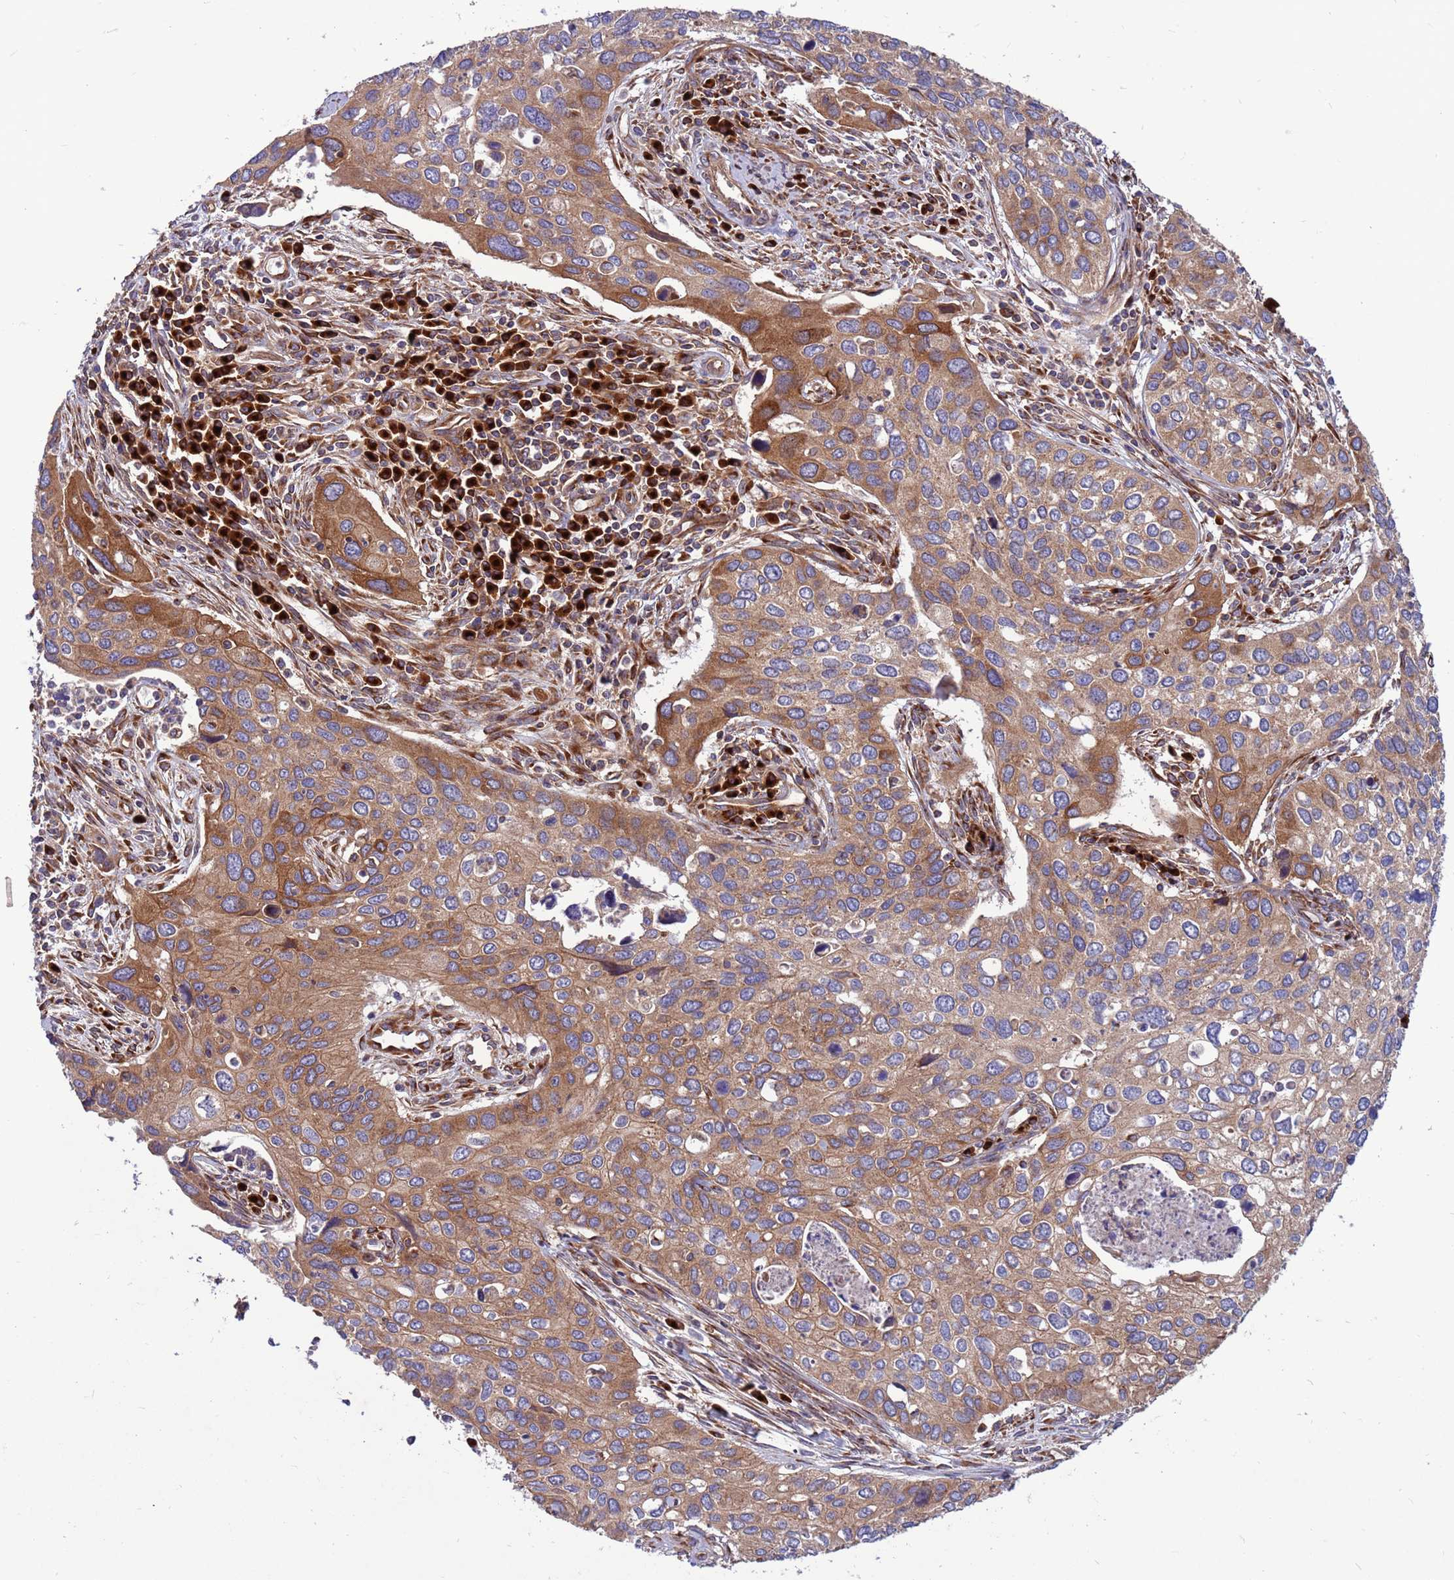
{"staining": {"intensity": "moderate", "quantity": ">75%", "location": "cytoplasmic/membranous"}, "tissue": "cervical cancer", "cell_type": "Tumor cells", "image_type": "cancer", "snomed": [{"axis": "morphology", "description": "Squamous cell carcinoma, NOS"}, {"axis": "topography", "description": "Cervix"}], "caption": "Brown immunohistochemical staining in cervical cancer exhibits moderate cytoplasmic/membranous positivity in approximately >75% of tumor cells. (DAB (3,3'-diaminobenzidine) IHC with brightfield microscopy, high magnification).", "gene": "ZC3HAV1", "patient": {"sex": "female", "age": 55}}